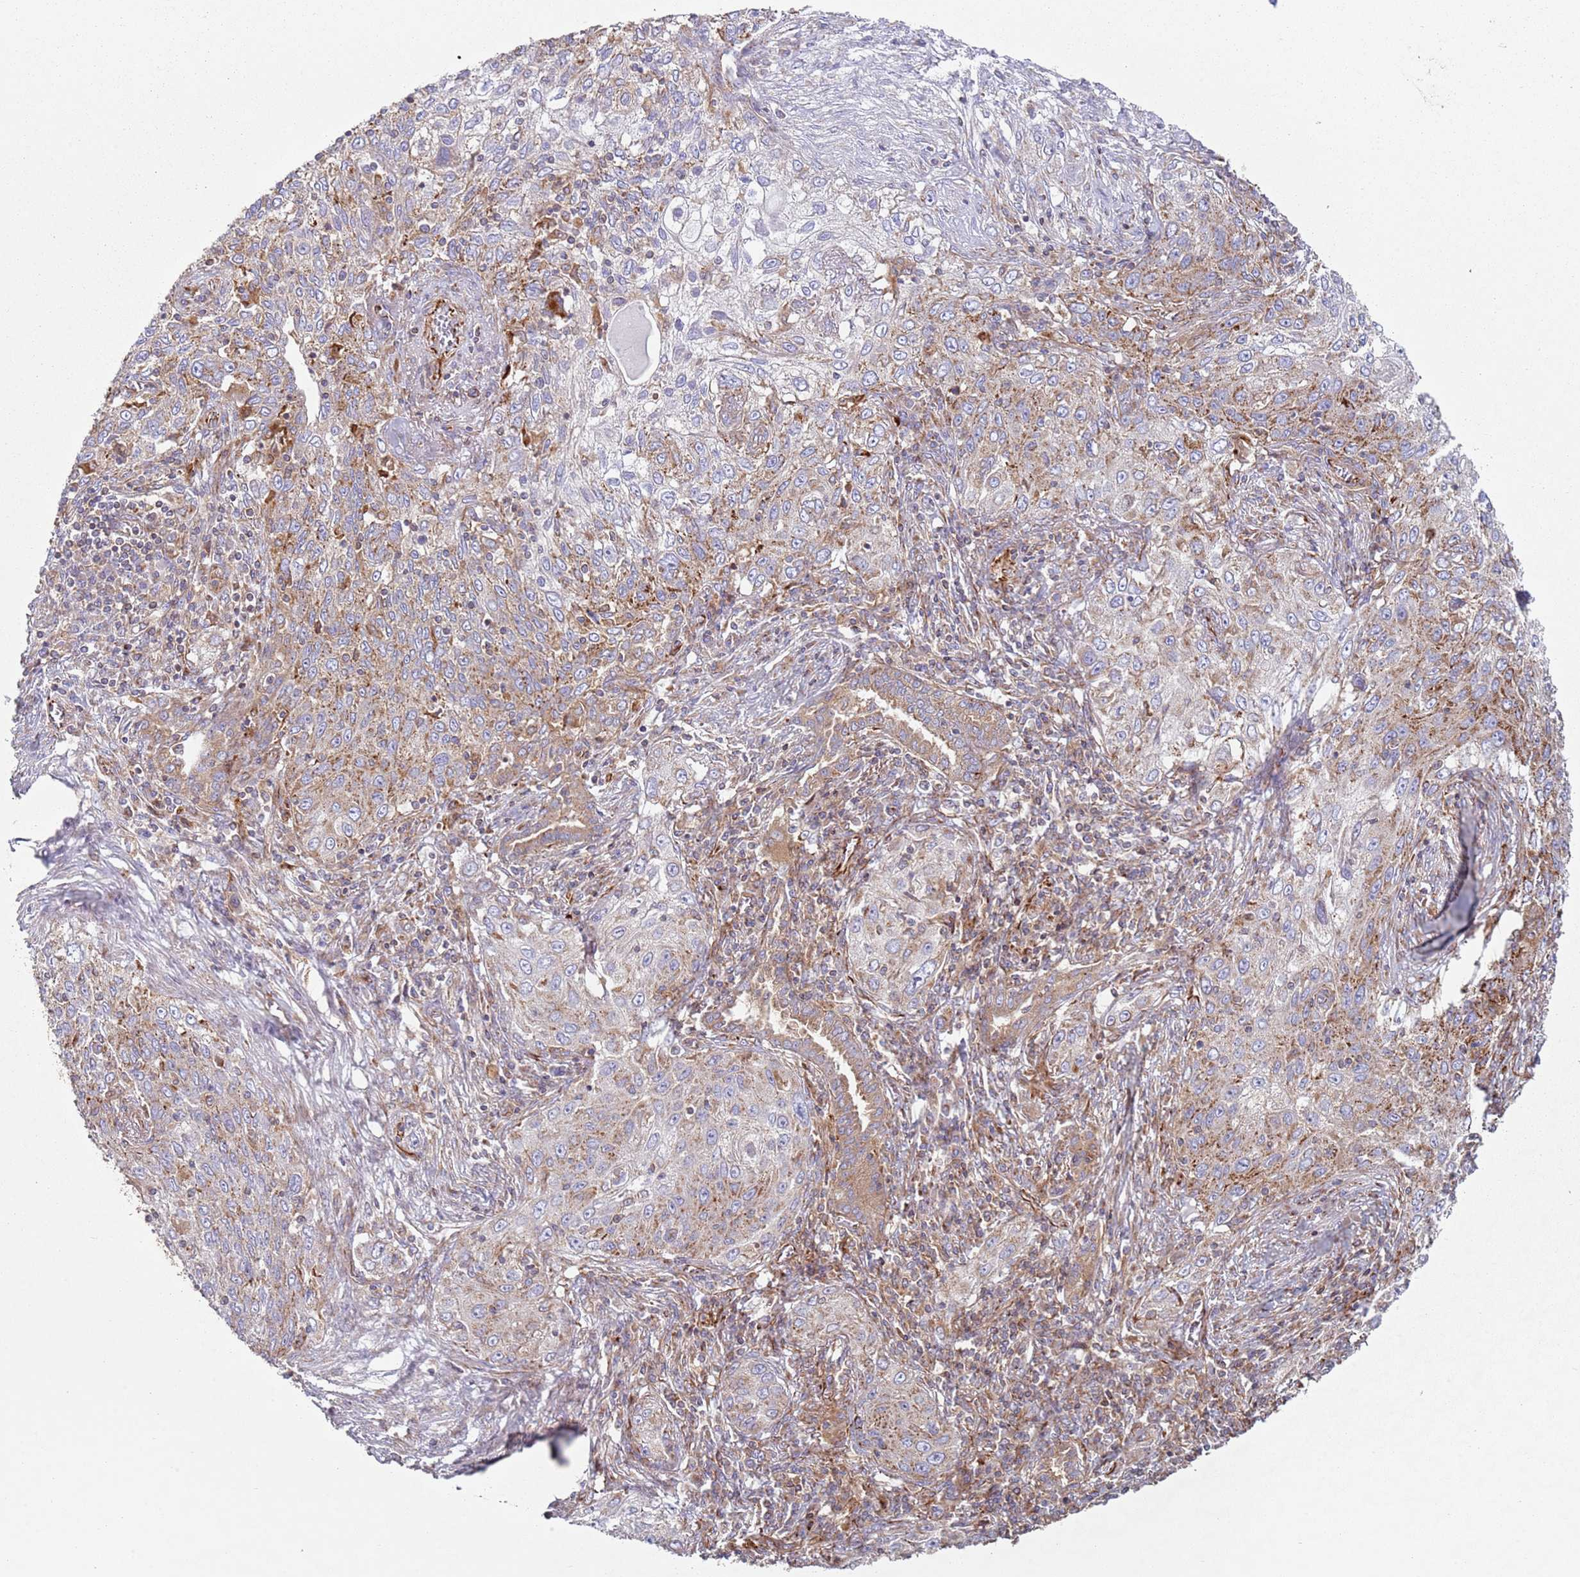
{"staining": {"intensity": "moderate", "quantity": "<25%", "location": "cytoplasmic/membranous"}, "tissue": "lung cancer", "cell_type": "Tumor cells", "image_type": "cancer", "snomed": [{"axis": "morphology", "description": "Squamous cell carcinoma, NOS"}, {"axis": "topography", "description": "Lung"}], "caption": "This histopathology image exhibits IHC staining of lung cancer (squamous cell carcinoma), with low moderate cytoplasmic/membranous expression in approximately <25% of tumor cells.", "gene": "SNAPIN", "patient": {"sex": "female", "age": 69}}